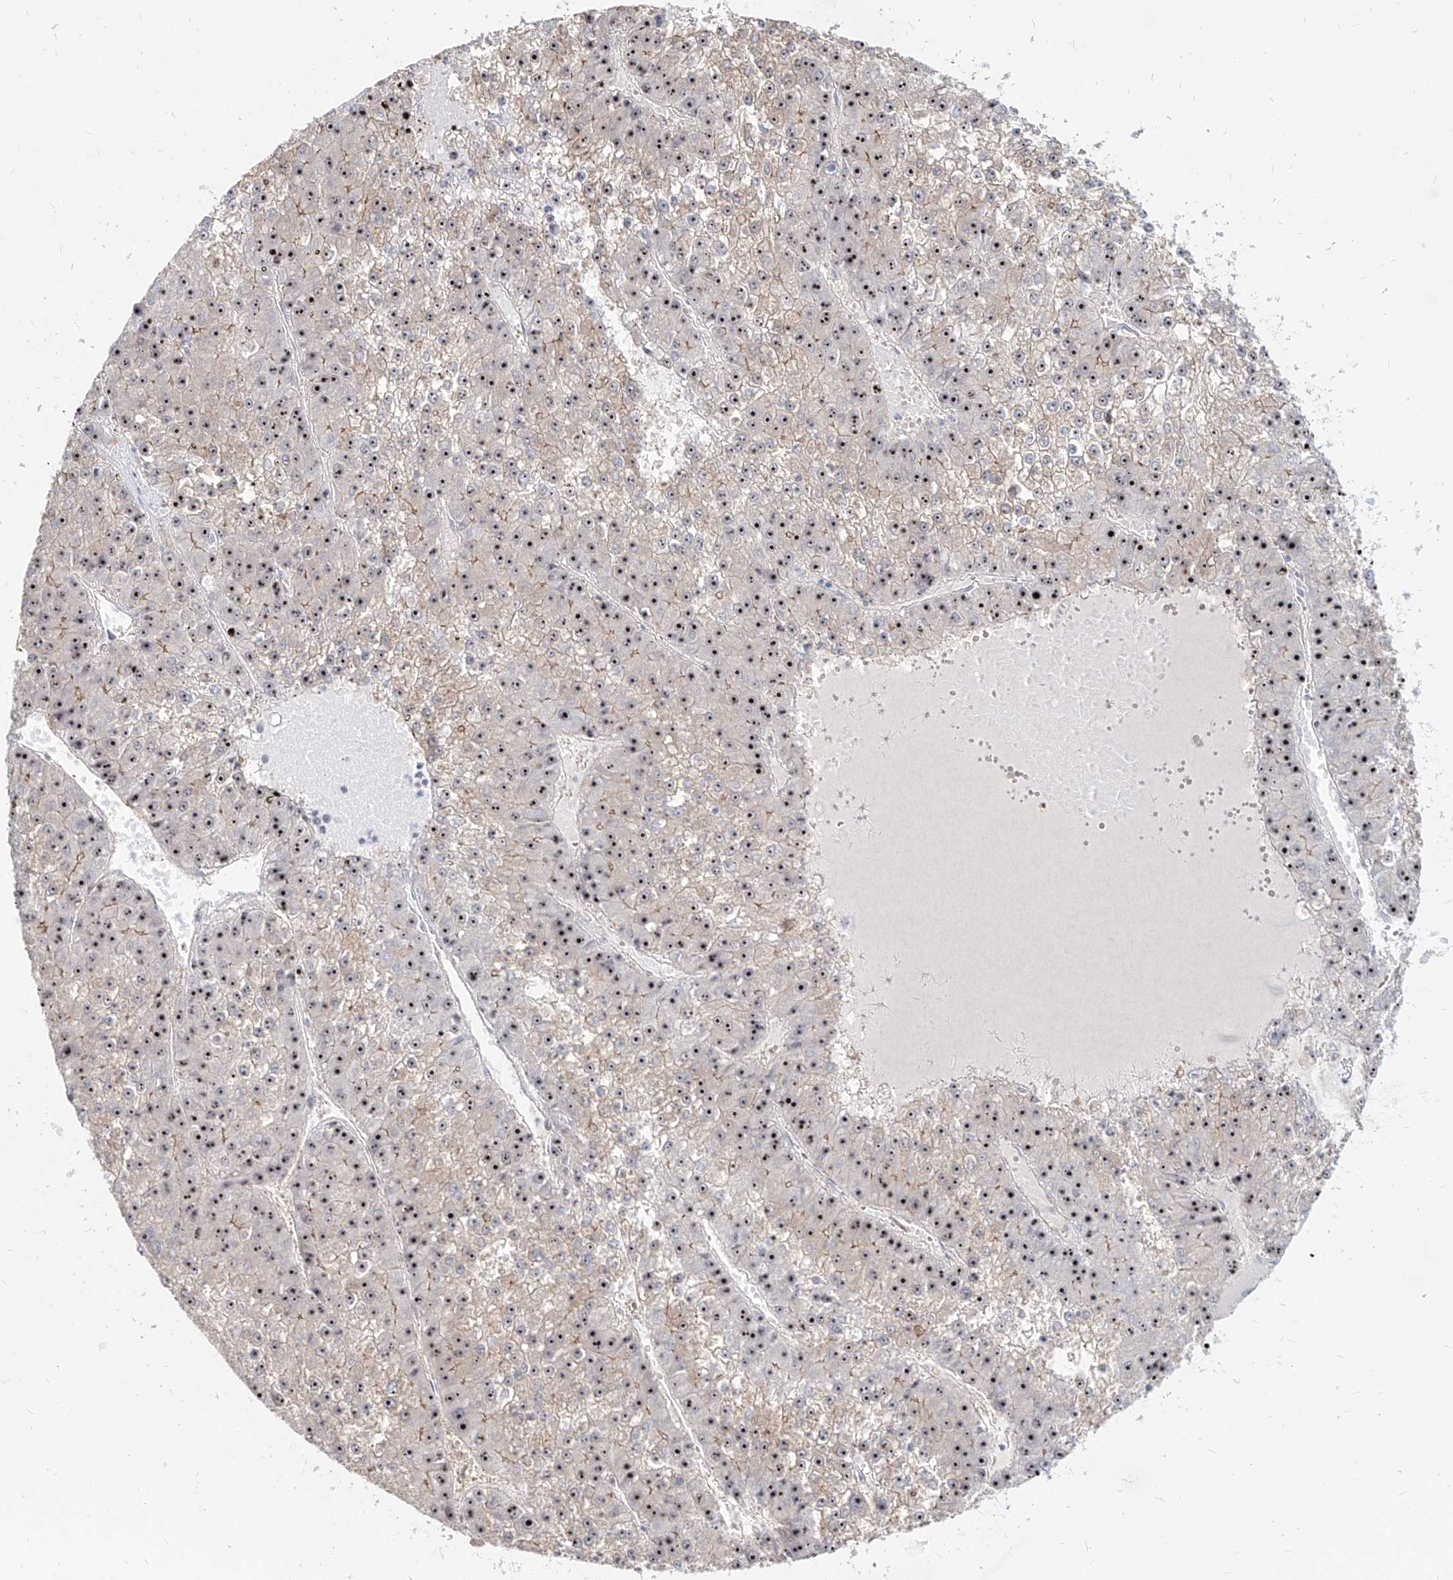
{"staining": {"intensity": "strong", "quantity": ">75%", "location": "nuclear"}, "tissue": "liver cancer", "cell_type": "Tumor cells", "image_type": "cancer", "snomed": [{"axis": "morphology", "description": "Carcinoma, Hepatocellular, NOS"}, {"axis": "topography", "description": "Liver"}], "caption": "This photomicrograph demonstrates IHC staining of human liver cancer (hepatocellular carcinoma), with high strong nuclear positivity in approximately >75% of tumor cells.", "gene": "ZNF710", "patient": {"sex": "female", "age": 73}}